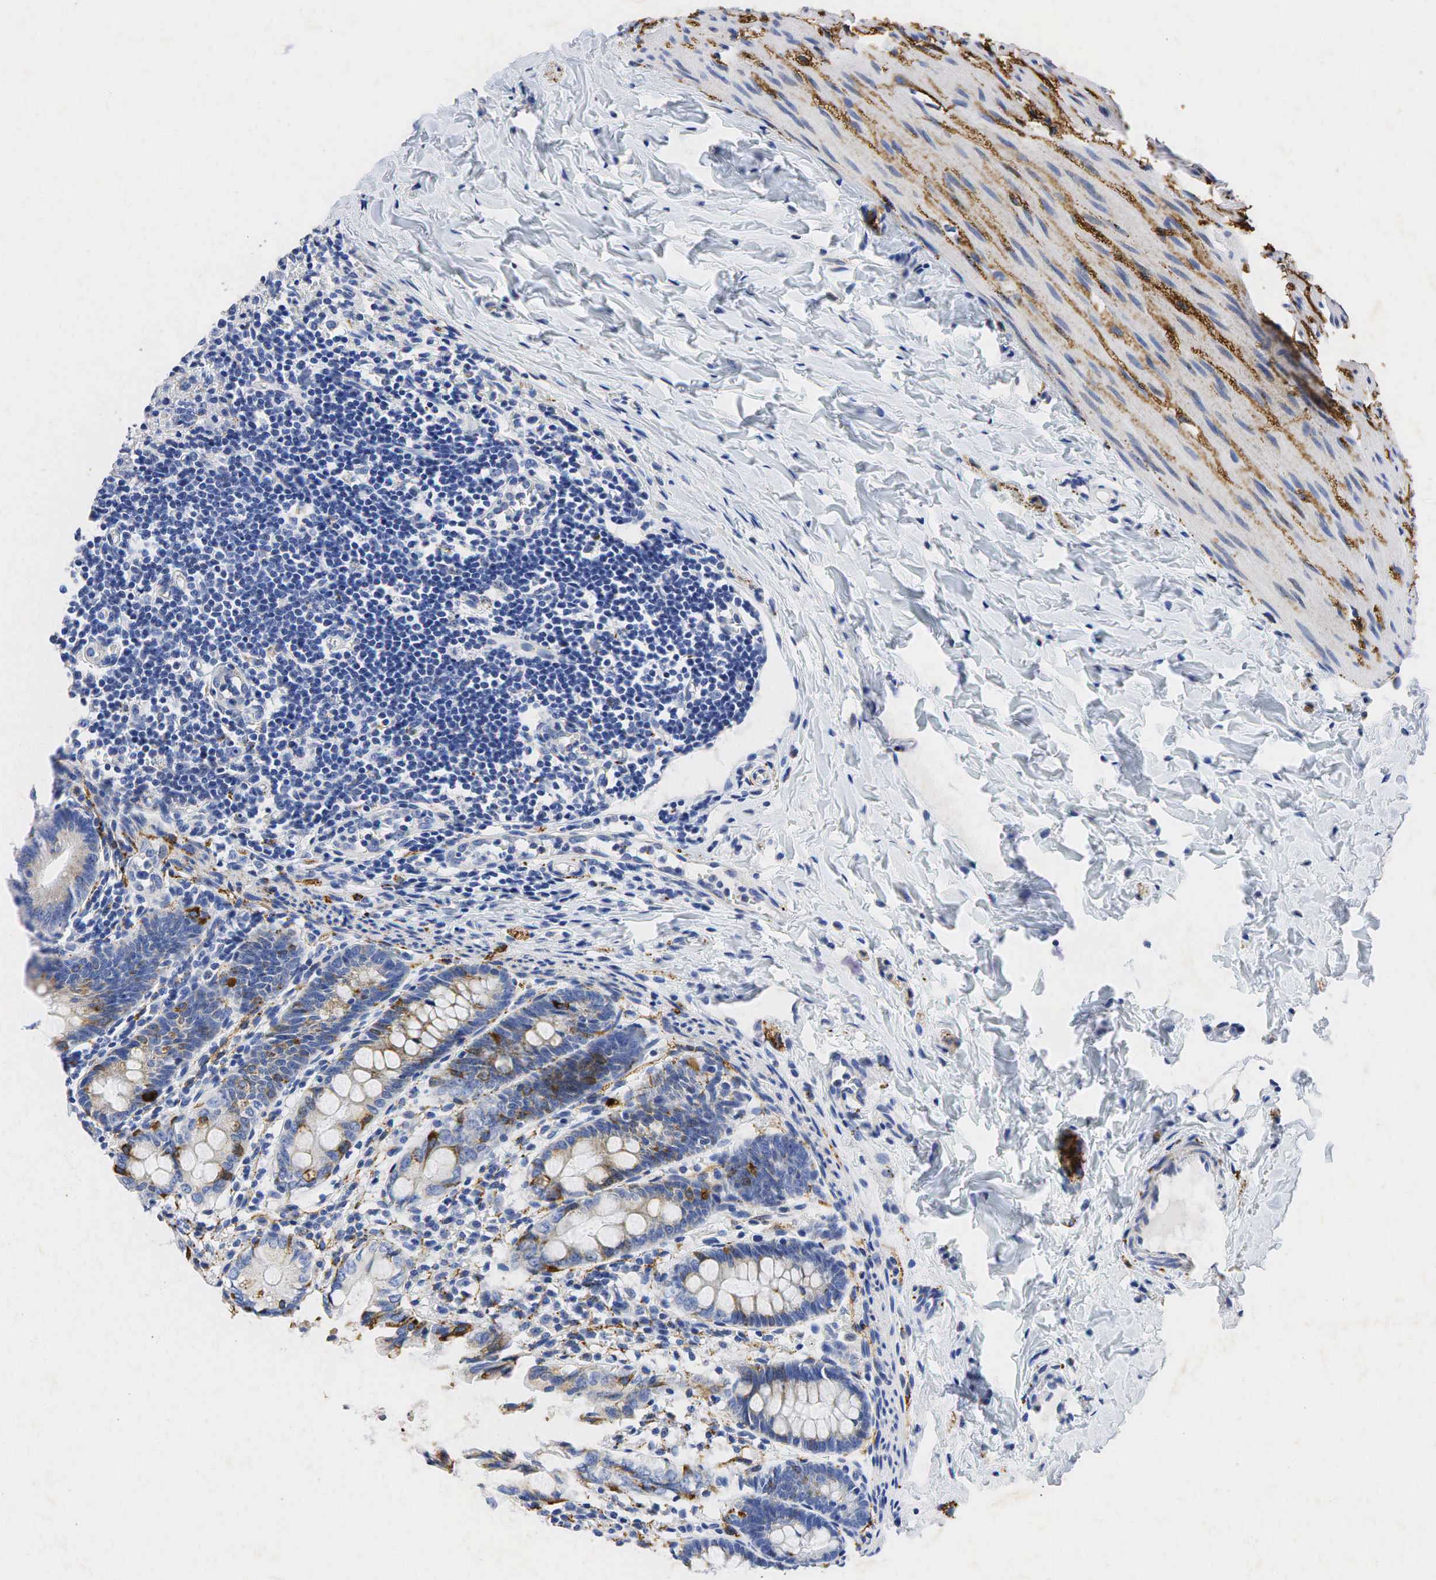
{"staining": {"intensity": "weak", "quantity": "25%-75%", "location": "cytoplasmic/membranous"}, "tissue": "colon", "cell_type": "Endothelial cells", "image_type": "normal", "snomed": [{"axis": "morphology", "description": "Normal tissue, NOS"}, {"axis": "topography", "description": "Colon"}], "caption": "DAB (3,3'-diaminobenzidine) immunohistochemical staining of normal colon reveals weak cytoplasmic/membranous protein staining in approximately 25%-75% of endothelial cells.", "gene": "SYP", "patient": {"sex": "male", "age": 1}}